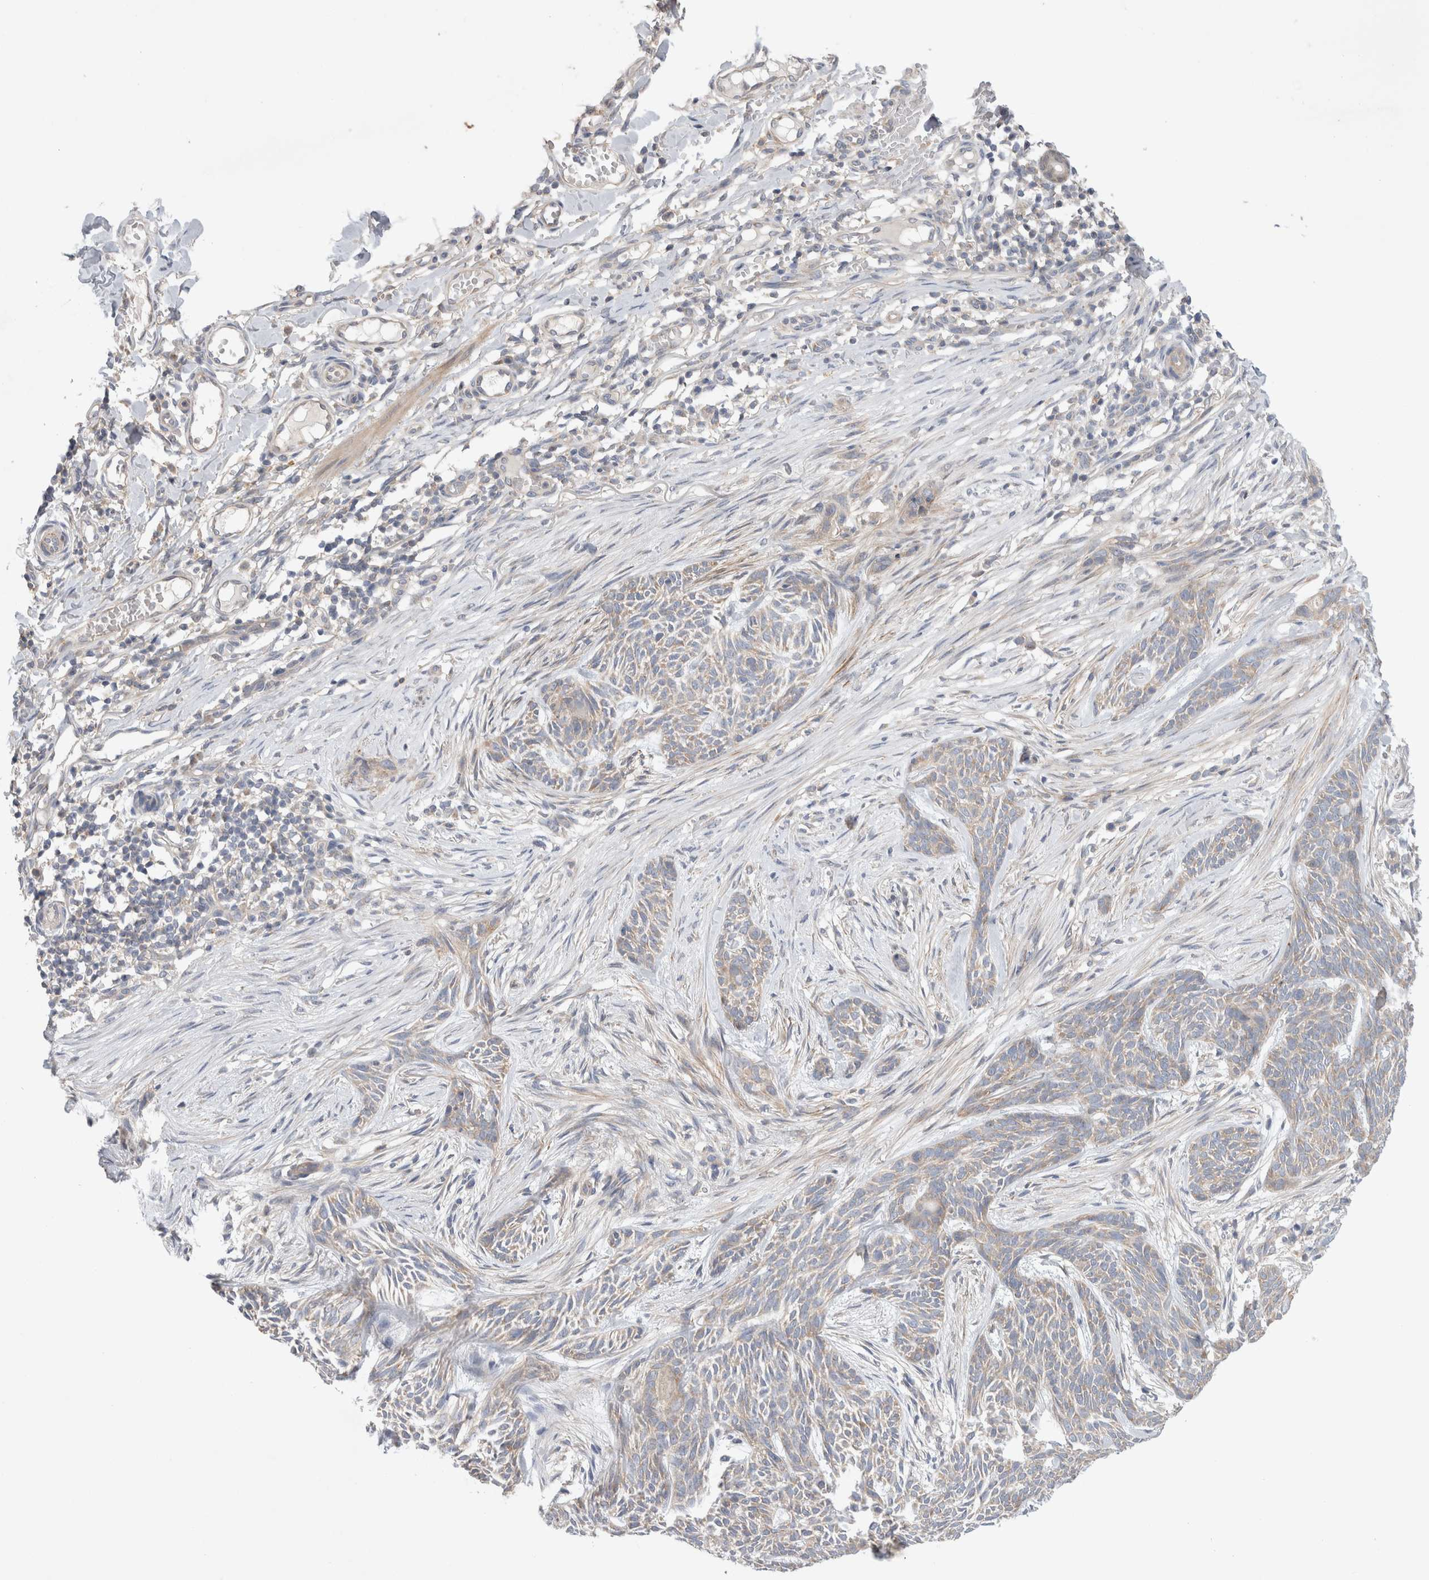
{"staining": {"intensity": "negative", "quantity": "none", "location": "none"}, "tissue": "skin cancer", "cell_type": "Tumor cells", "image_type": "cancer", "snomed": [{"axis": "morphology", "description": "Basal cell carcinoma"}, {"axis": "topography", "description": "Skin"}], "caption": "Histopathology image shows no significant protein expression in tumor cells of skin basal cell carcinoma.", "gene": "IFT74", "patient": {"sex": "female", "age": 59}}